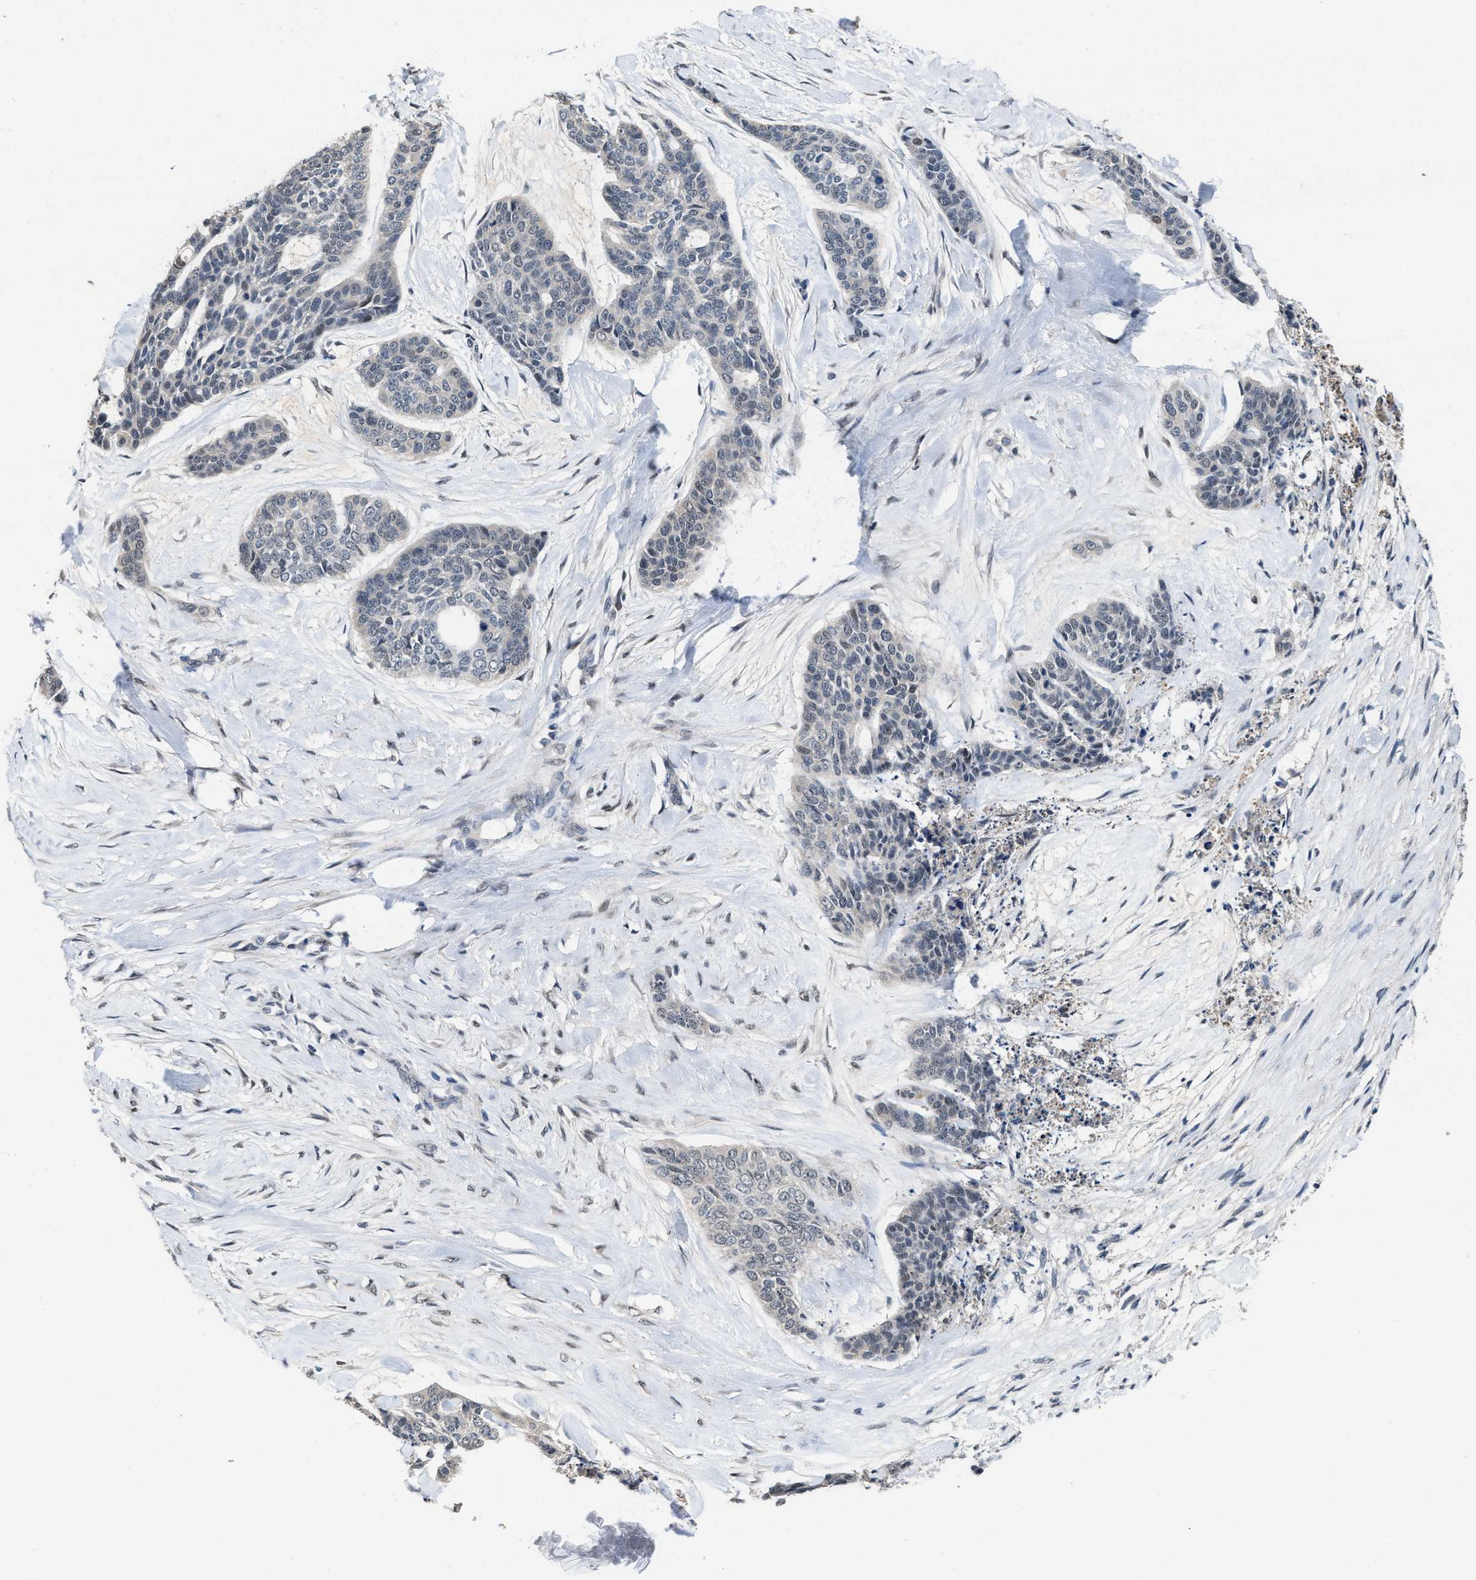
{"staining": {"intensity": "negative", "quantity": "none", "location": "none"}, "tissue": "skin cancer", "cell_type": "Tumor cells", "image_type": "cancer", "snomed": [{"axis": "morphology", "description": "Basal cell carcinoma"}, {"axis": "topography", "description": "Skin"}], "caption": "Immunohistochemistry photomicrograph of basal cell carcinoma (skin) stained for a protein (brown), which shows no staining in tumor cells.", "gene": "ZNF20", "patient": {"sex": "female", "age": 64}}